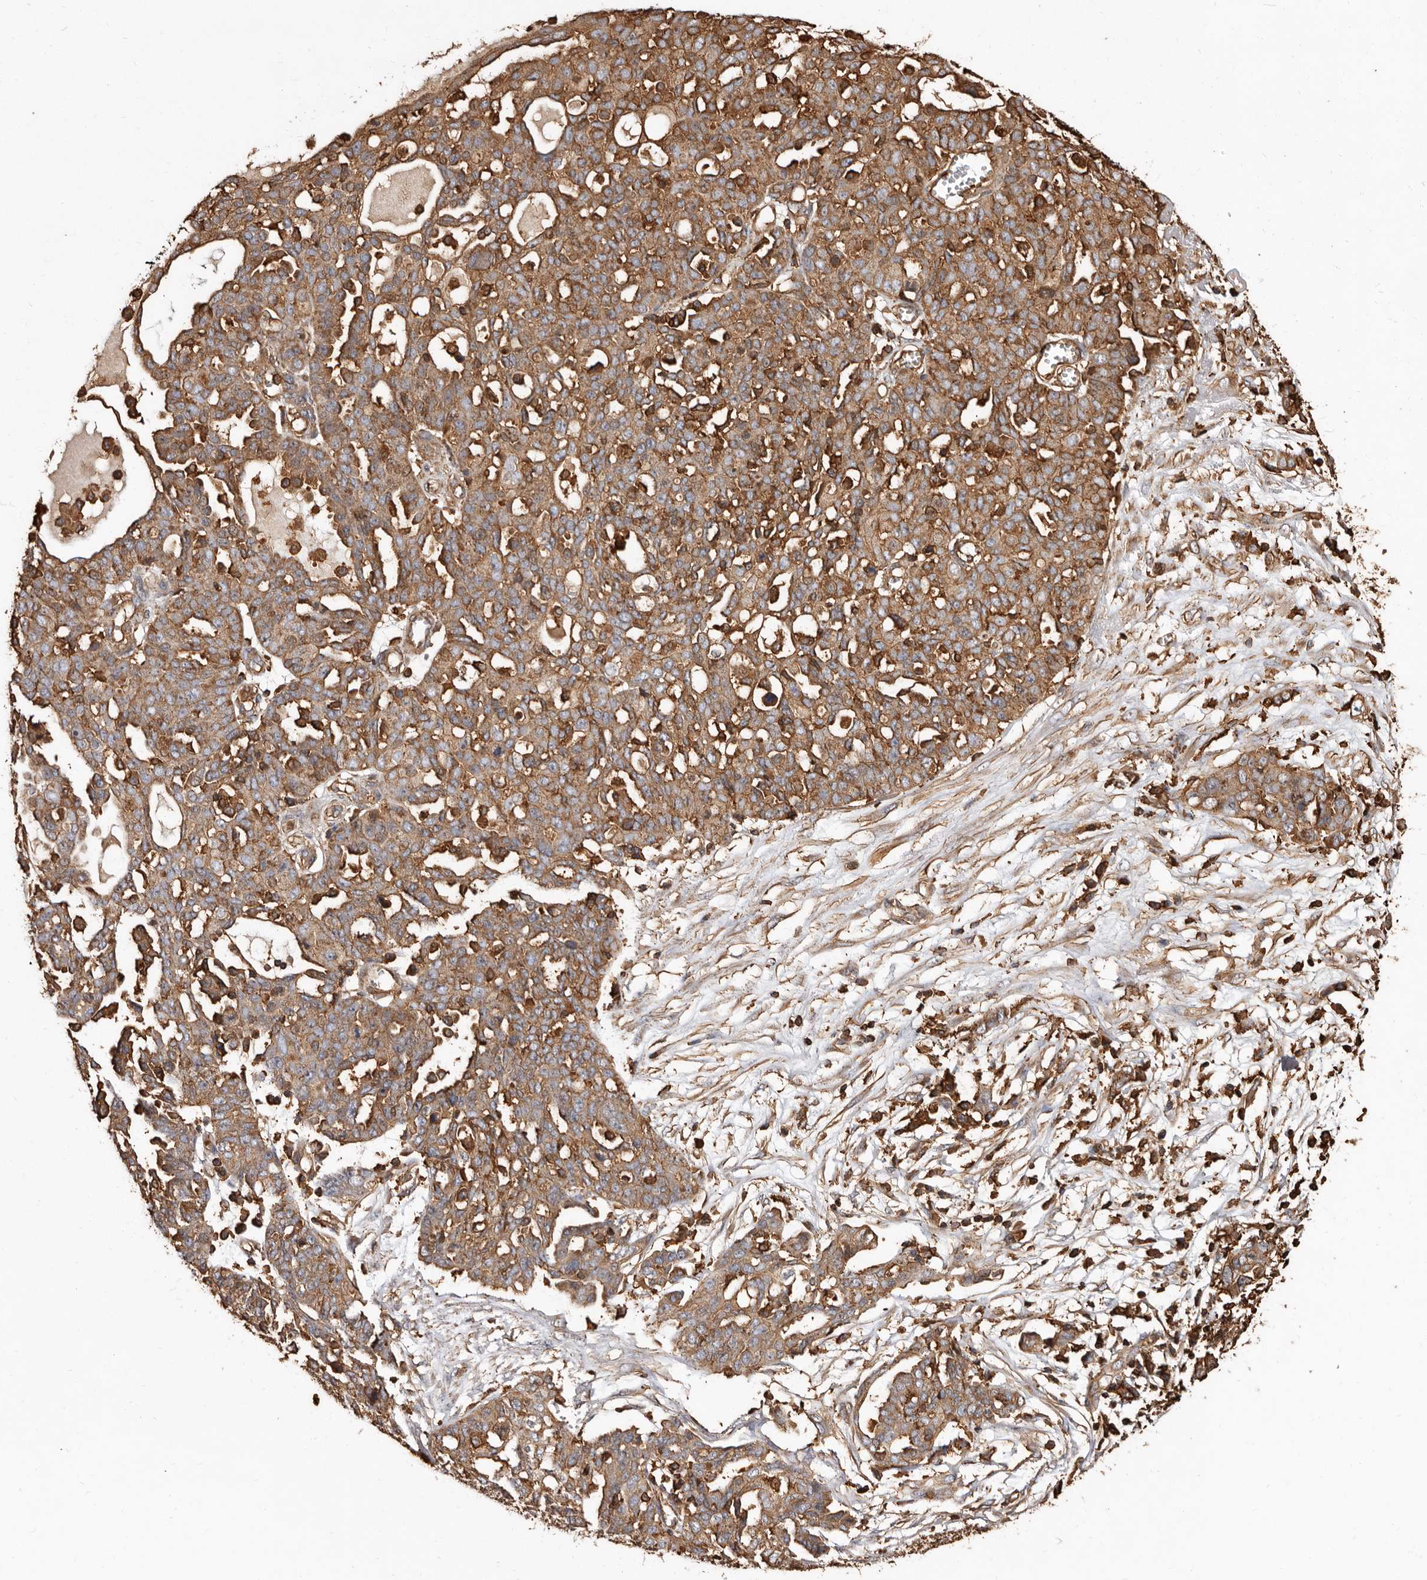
{"staining": {"intensity": "strong", "quantity": ">75%", "location": "cytoplasmic/membranous"}, "tissue": "ovarian cancer", "cell_type": "Tumor cells", "image_type": "cancer", "snomed": [{"axis": "morphology", "description": "Cystadenocarcinoma, serous, NOS"}, {"axis": "topography", "description": "Soft tissue"}, {"axis": "topography", "description": "Ovary"}], "caption": "The photomicrograph demonstrates staining of ovarian serous cystadenocarcinoma, revealing strong cytoplasmic/membranous protein positivity (brown color) within tumor cells.", "gene": "COQ8B", "patient": {"sex": "female", "age": 57}}